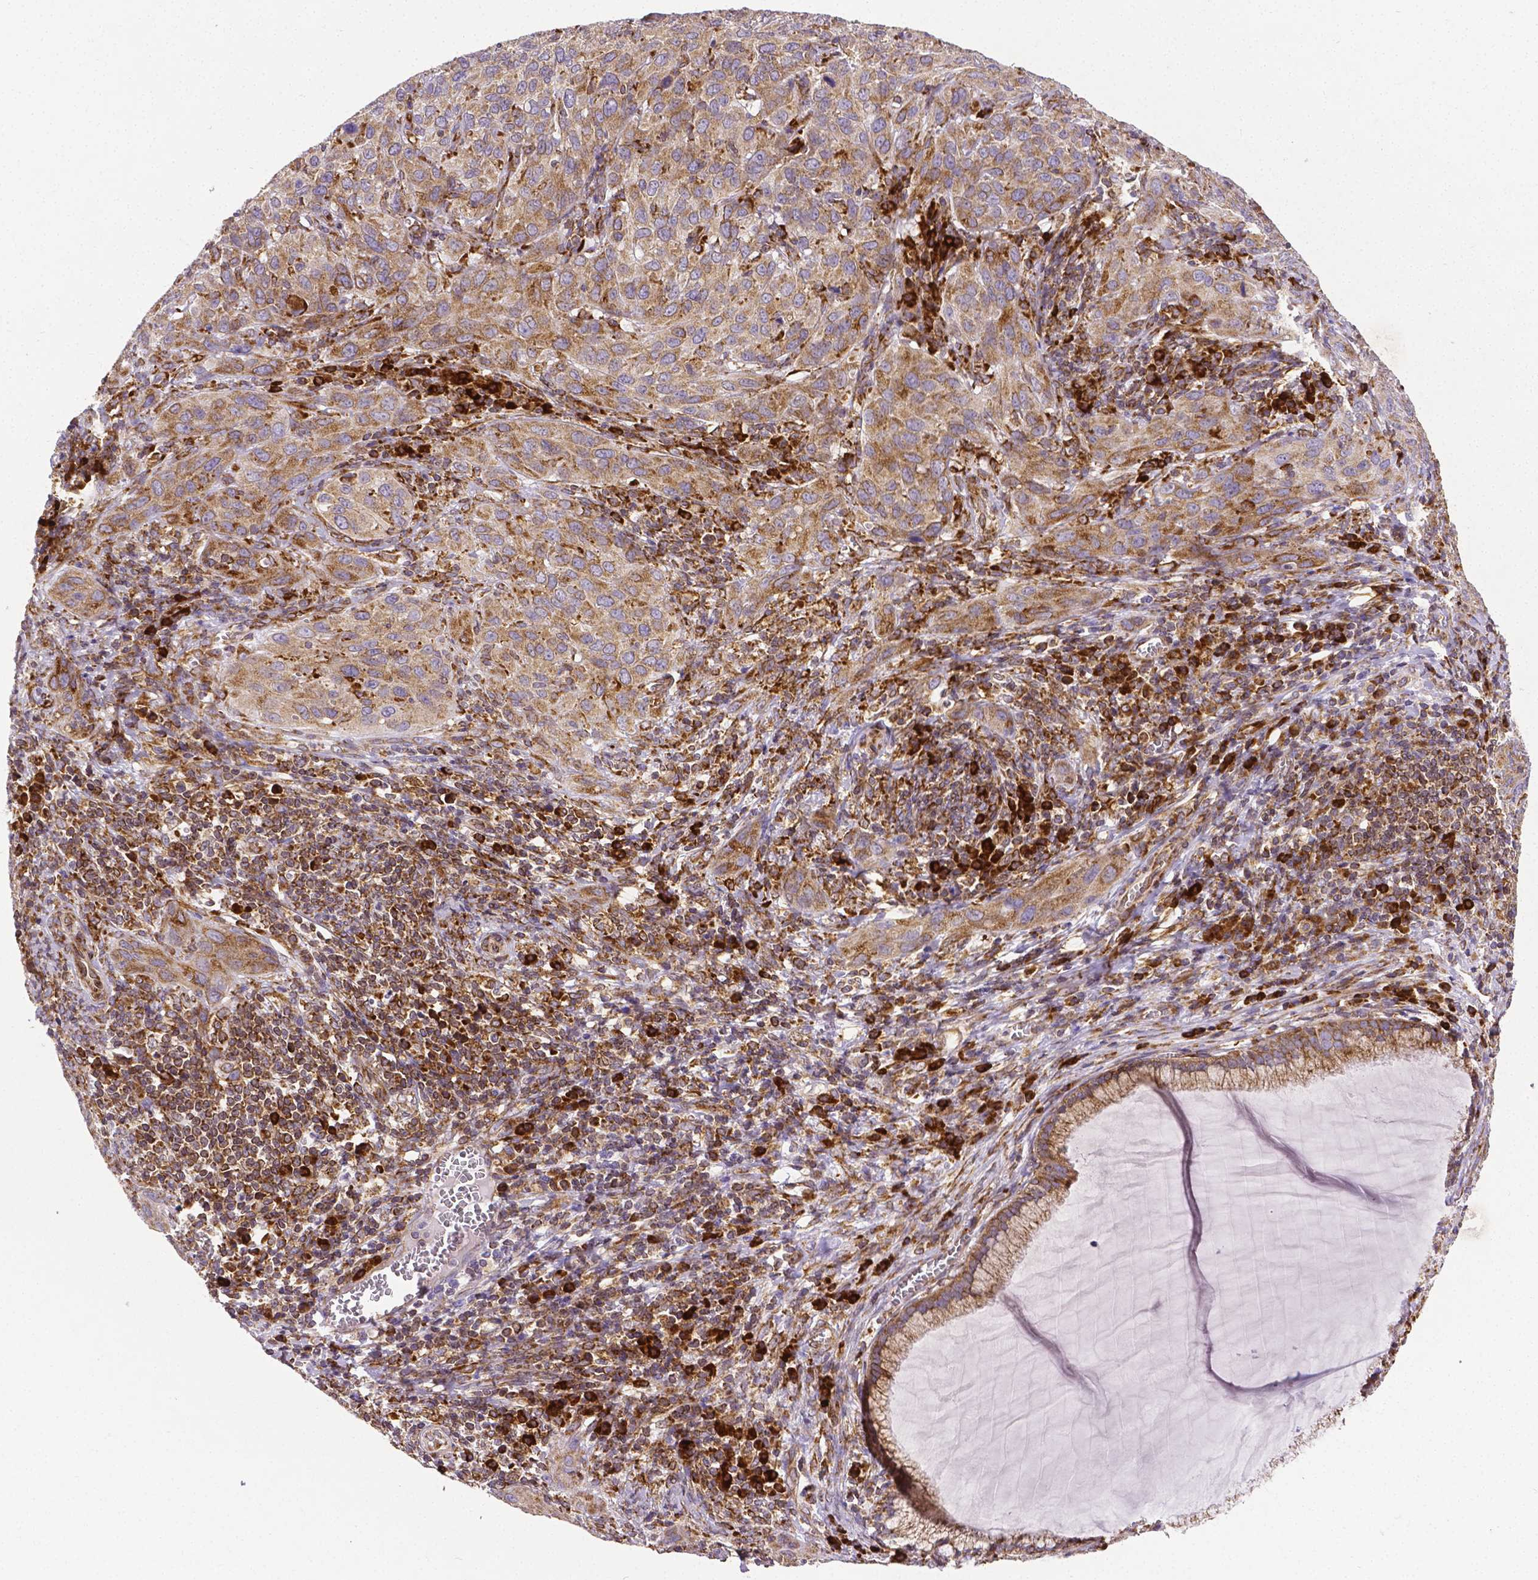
{"staining": {"intensity": "moderate", "quantity": "25%-75%", "location": "cytoplasmic/membranous"}, "tissue": "cervical cancer", "cell_type": "Tumor cells", "image_type": "cancer", "snomed": [{"axis": "morphology", "description": "Normal tissue, NOS"}, {"axis": "morphology", "description": "Squamous cell carcinoma, NOS"}, {"axis": "topography", "description": "Cervix"}], "caption": "IHC image of human squamous cell carcinoma (cervical) stained for a protein (brown), which reveals medium levels of moderate cytoplasmic/membranous expression in about 25%-75% of tumor cells.", "gene": "MTDH", "patient": {"sex": "female", "age": 51}}